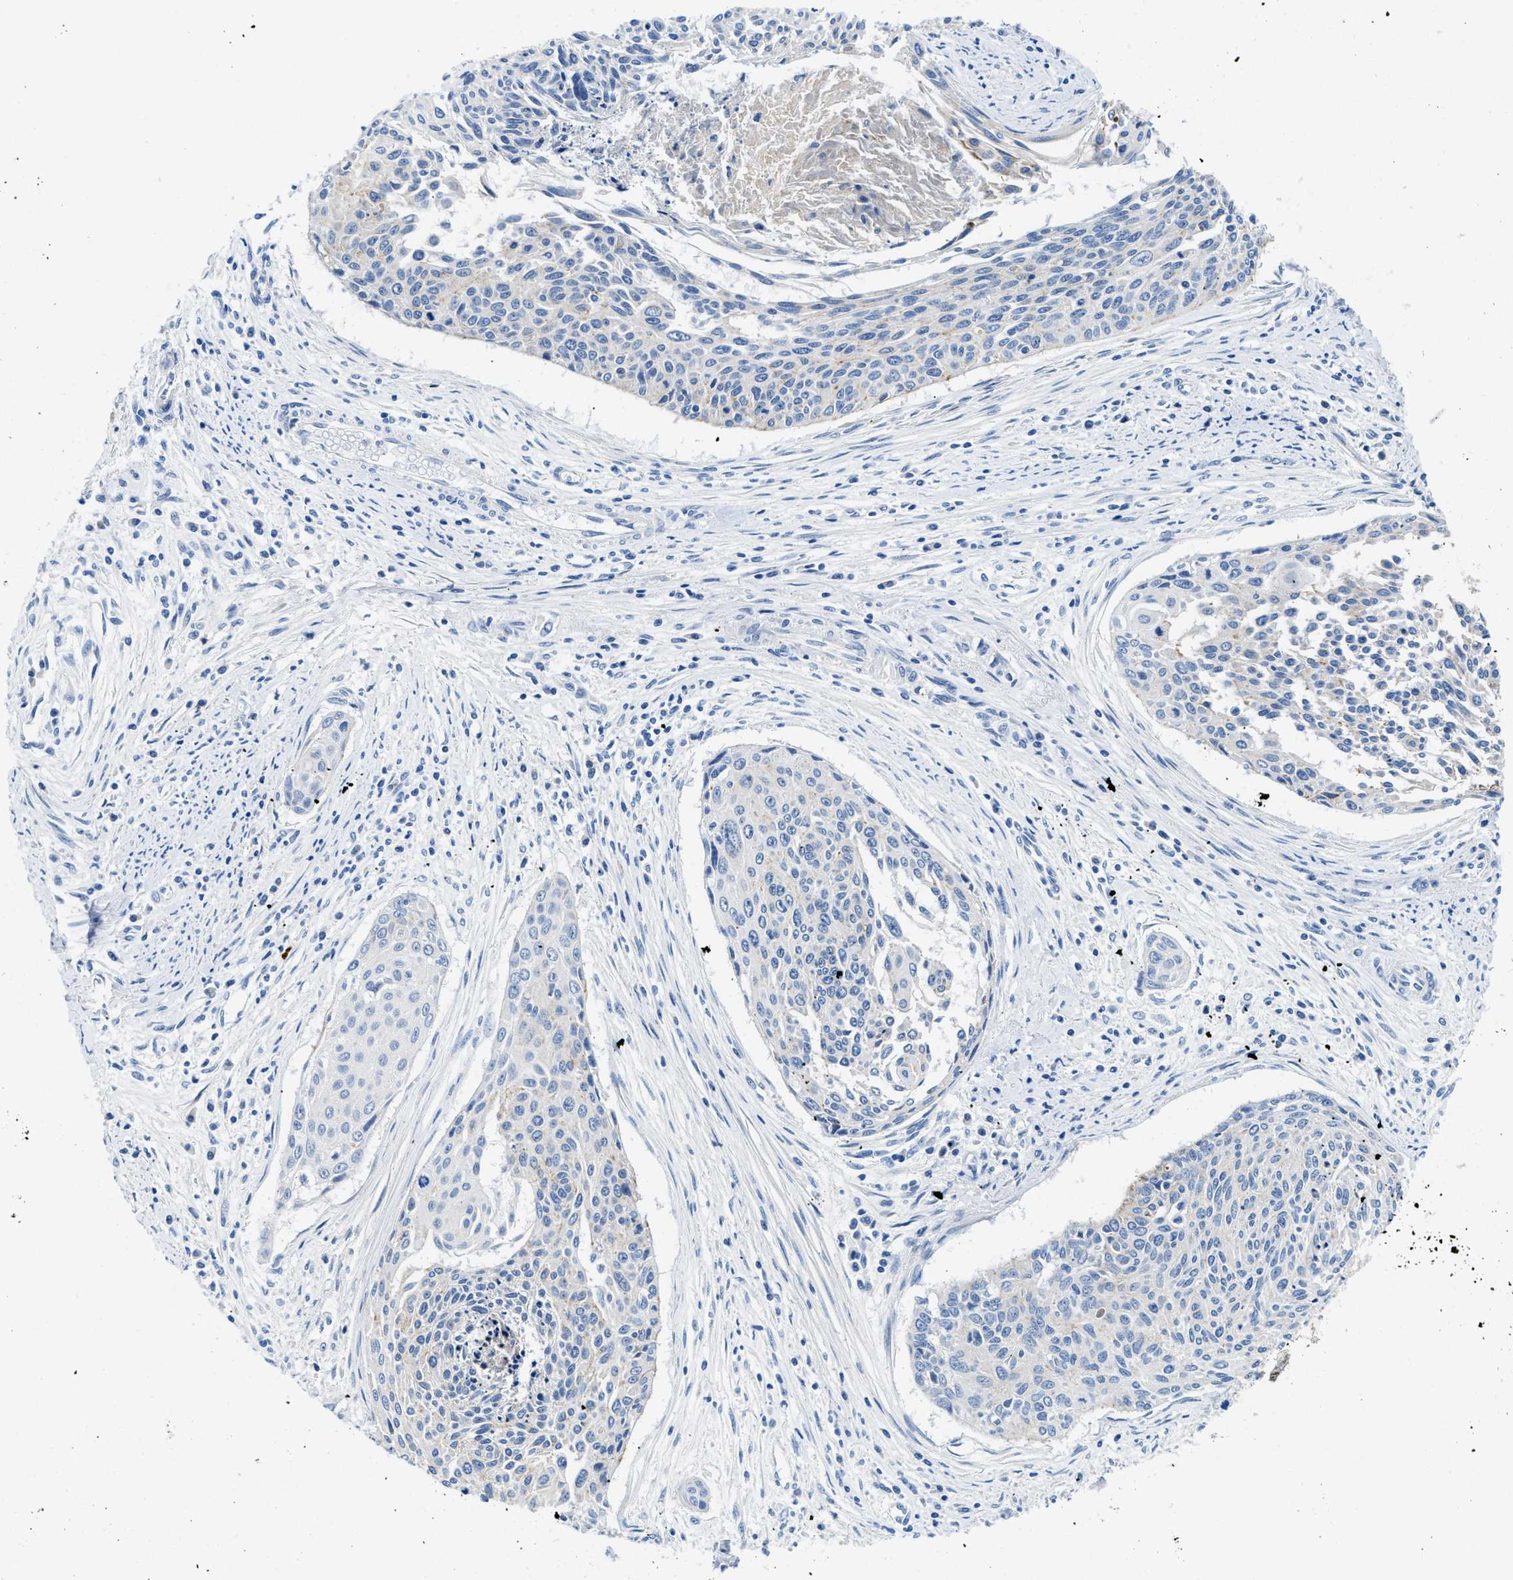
{"staining": {"intensity": "negative", "quantity": "none", "location": "none"}, "tissue": "cervical cancer", "cell_type": "Tumor cells", "image_type": "cancer", "snomed": [{"axis": "morphology", "description": "Squamous cell carcinoma, NOS"}, {"axis": "topography", "description": "Cervix"}], "caption": "Immunohistochemical staining of cervical squamous cell carcinoma demonstrates no significant positivity in tumor cells. The staining is performed using DAB (3,3'-diaminobenzidine) brown chromogen with nuclei counter-stained in using hematoxylin.", "gene": "TSPAN3", "patient": {"sex": "female", "age": 55}}